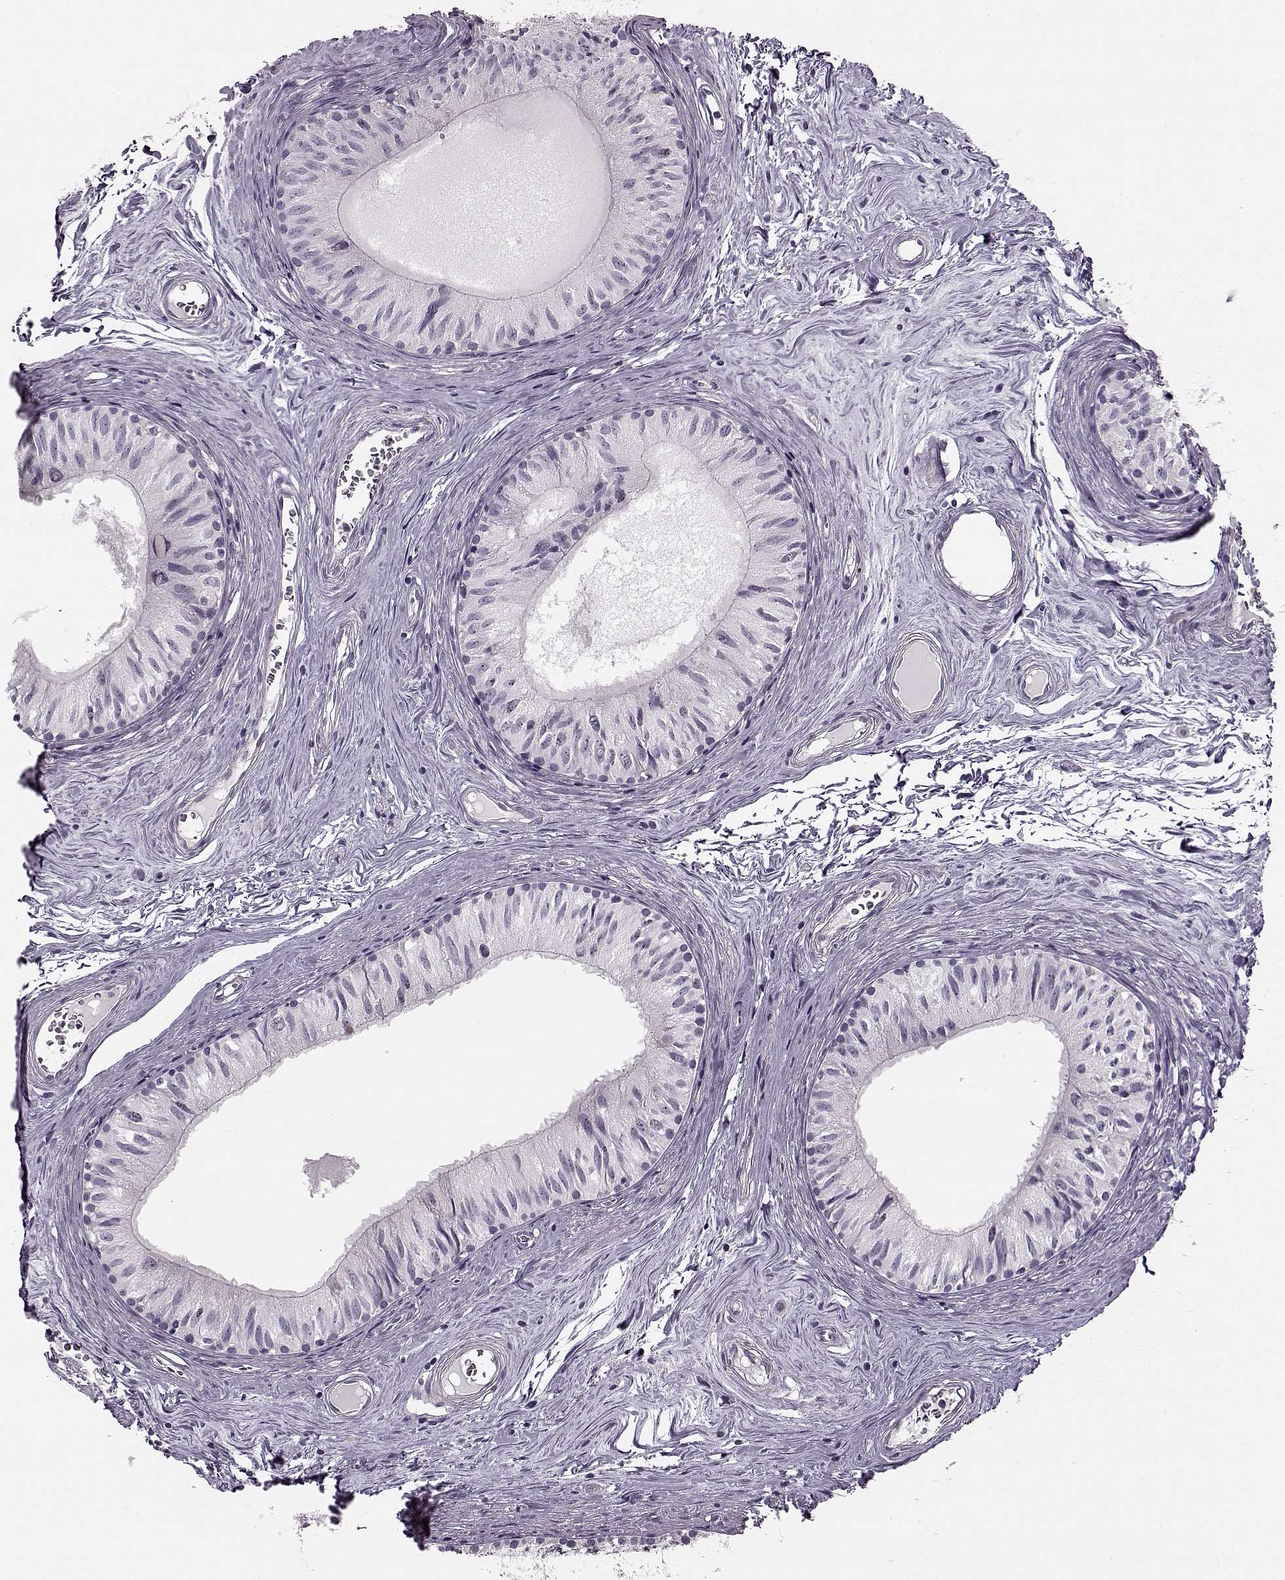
{"staining": {"intensity": "negative", "quantity": "none", "location": "none"}, "tissue": "epididymis", "cell_type": "Glandular cells", "image_type": "normal", "snomed": [{"axis": "morphology", "description": "Normal tissue, NOS"}, {"axis": "topography", "description": "Epididymis"}], "caption": "Histopathology image shows no significant protein staining in glandular cells of normal epididymis.", "gene": "MAP6D1", "patient": {"sex": "male", "age": 52}}